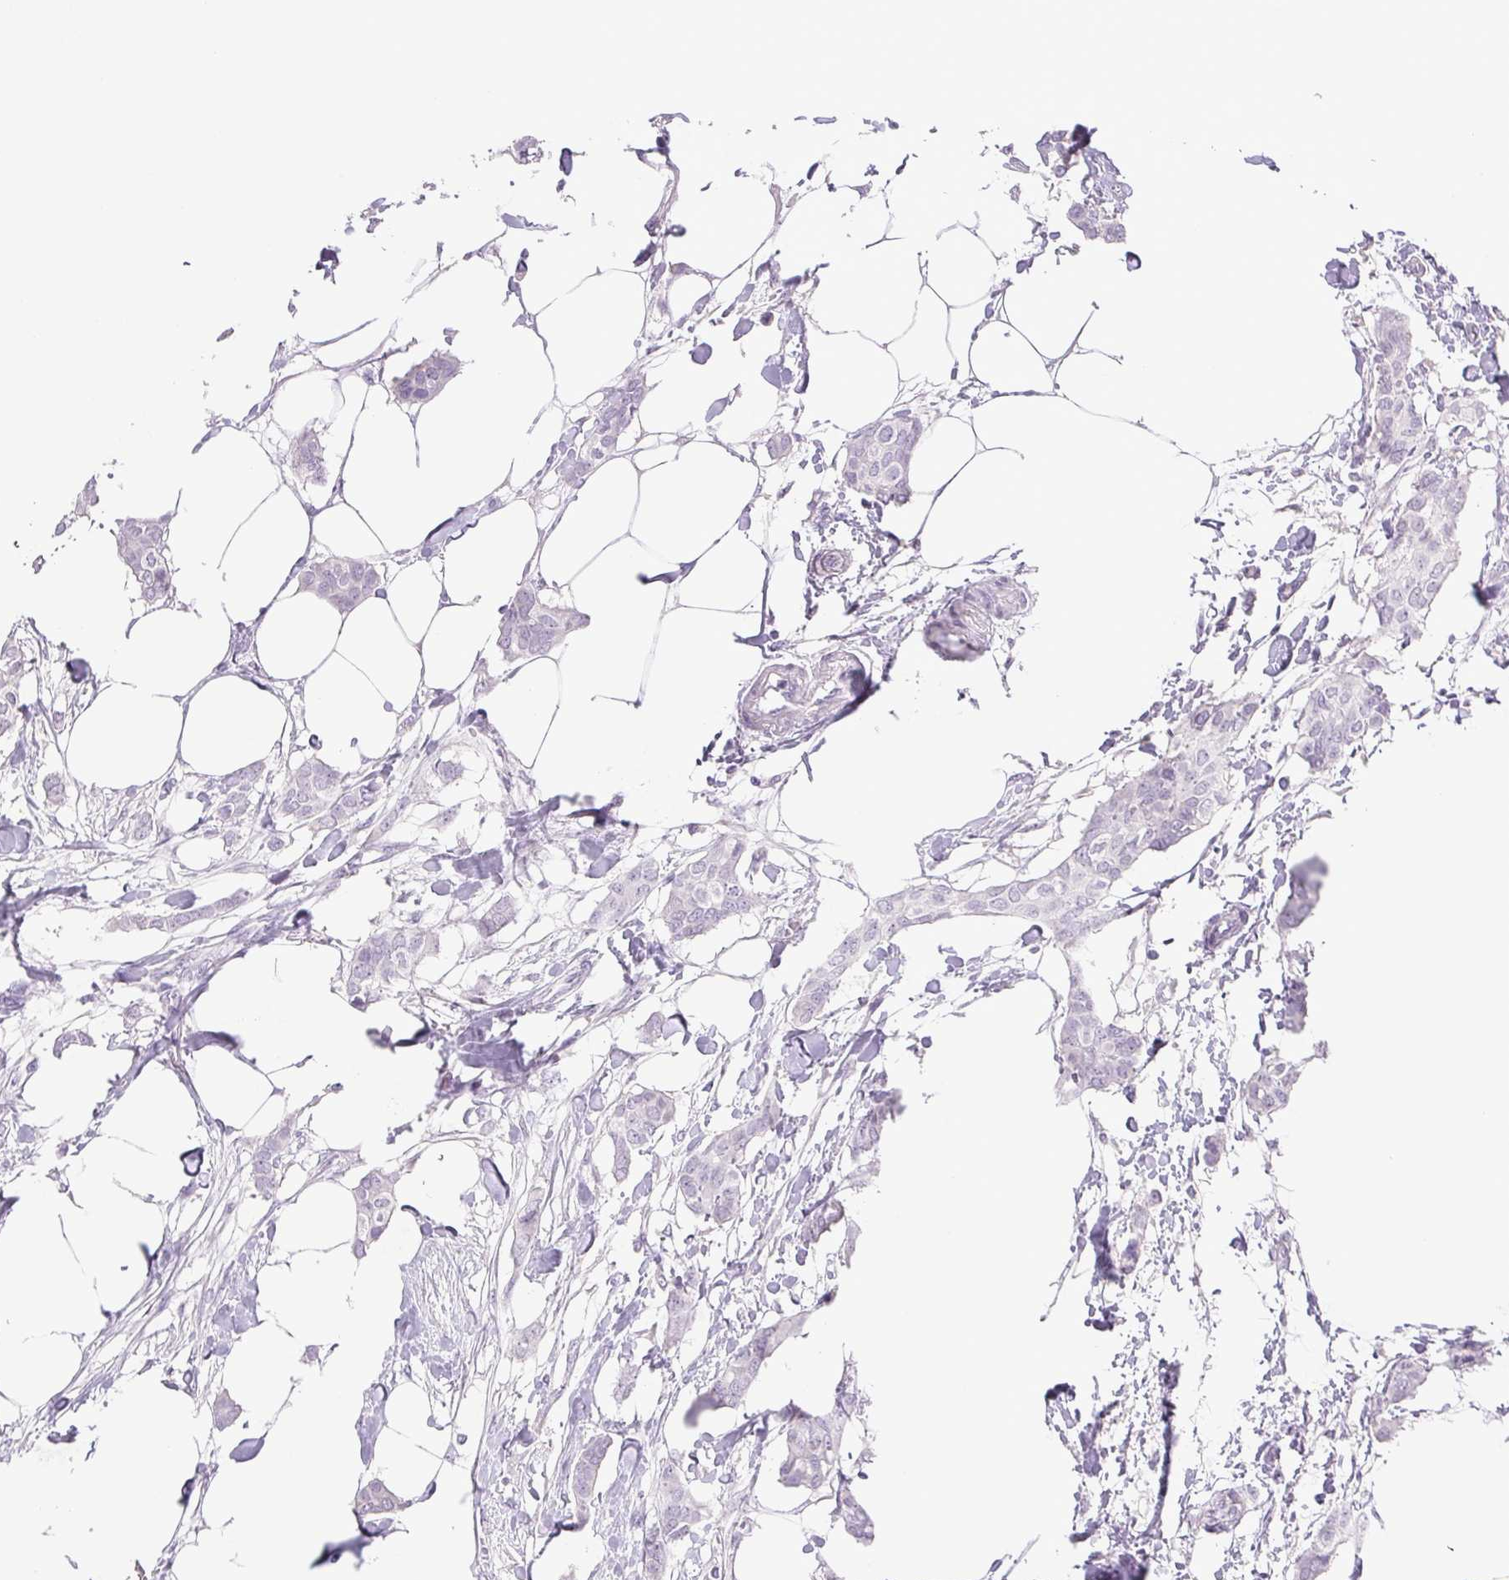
{"staining": {"intensity": "negative", "quantity": "none", "location": "none"}, "tissue": "breast cancer", "cell_type": "Tumor cells", "image_type": "cancer", "snomed": [{"axis": "morphology", "description": "Duct carcinoma"}, {"axis": "topography", "description": "Breast"}], "caption": "A histopathology image of breast invasive ductal carcinoma stained for a protein shows no brown staining in tumor cells.", "gene": "PAPPA2", "patient": {"sex": "female", "age": 62}}